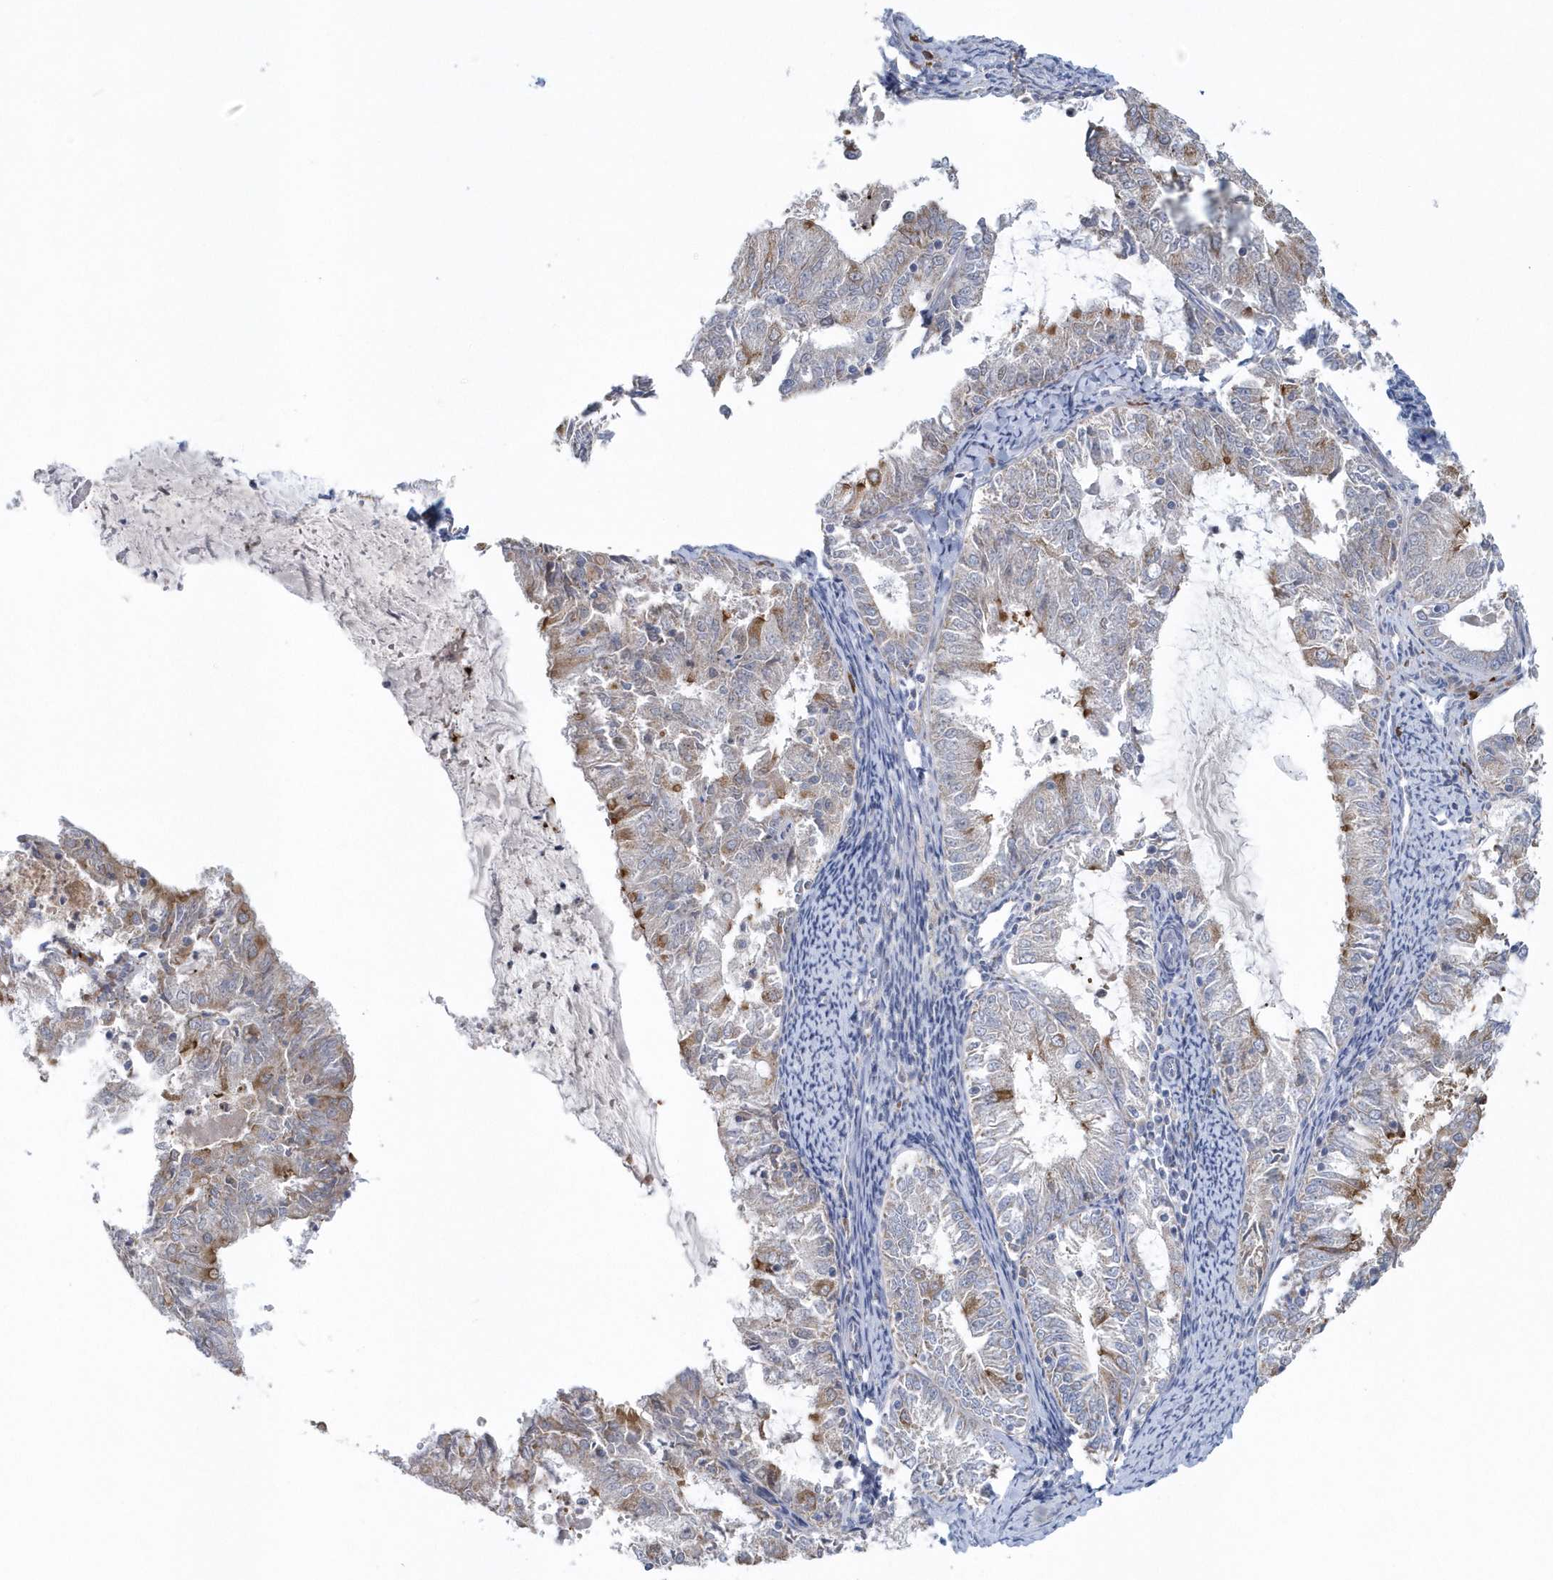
{"staining": {"intensity": "moderate", "quantity": "<25%", "location": "cytoplasmic/membranous"}, "tissue": "endometrial cancer", "cell_type": "Tumor cells", "image_type": "cancer", "snomed": [{"axis": "morphology", "description": "Adenocarcinoma, NOS"}, {"axis": "topography", "description": "Endometrium"}], "caption": "Immunohistochemistry (IHC) staining of endometrial adenocarcinoma, which displays low levels of moderate cytoplasmic/membranous expression in about <25% of tumor cells indicating moderate cytoplasmic/membranous protein staining. The staining was performed using DAB (3,3'-diaminobenzidine) (brown) for protein detection and nuclei were counterstained in hematoxylin (blue).", "gene": "SPATA18", "patient": {"sex": "female", "age": 57}}